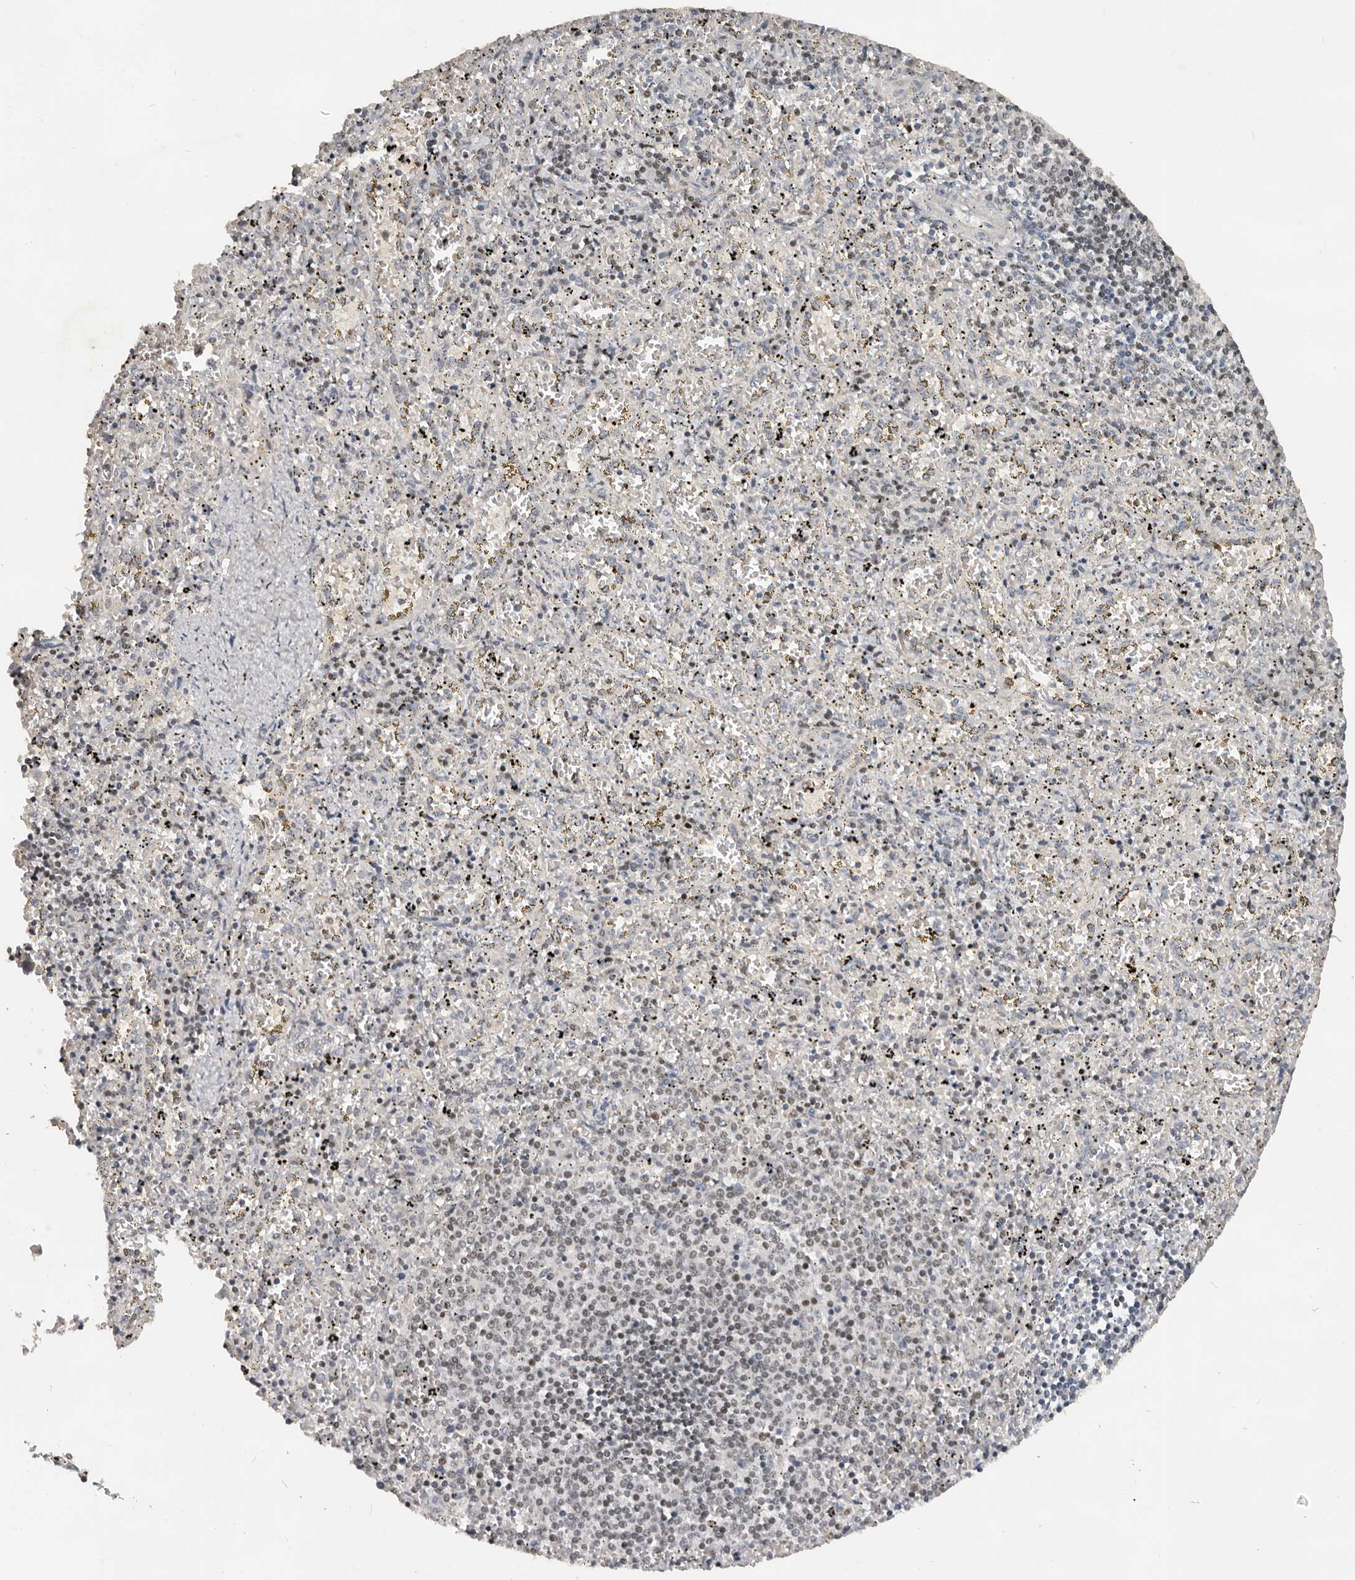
{"staining": {"intensity": "negative", "quantity": "none", "location": "none"}, "tissue": "spleen", "cell_type": "Cells in red pulp", "image_type": "normal", "snomed": [{"axis": "morphology", "description": "Normal tissue, NOS"}, {"axis": "topography", "description": "Spleen"}], "caption": "This is an immunohistochemistry (IHC) micrograph of benign human spleen. There is no expression in cells in red pulp.", "gene": "HENMT1", "patient": {"sex": "male", "age": 11}}